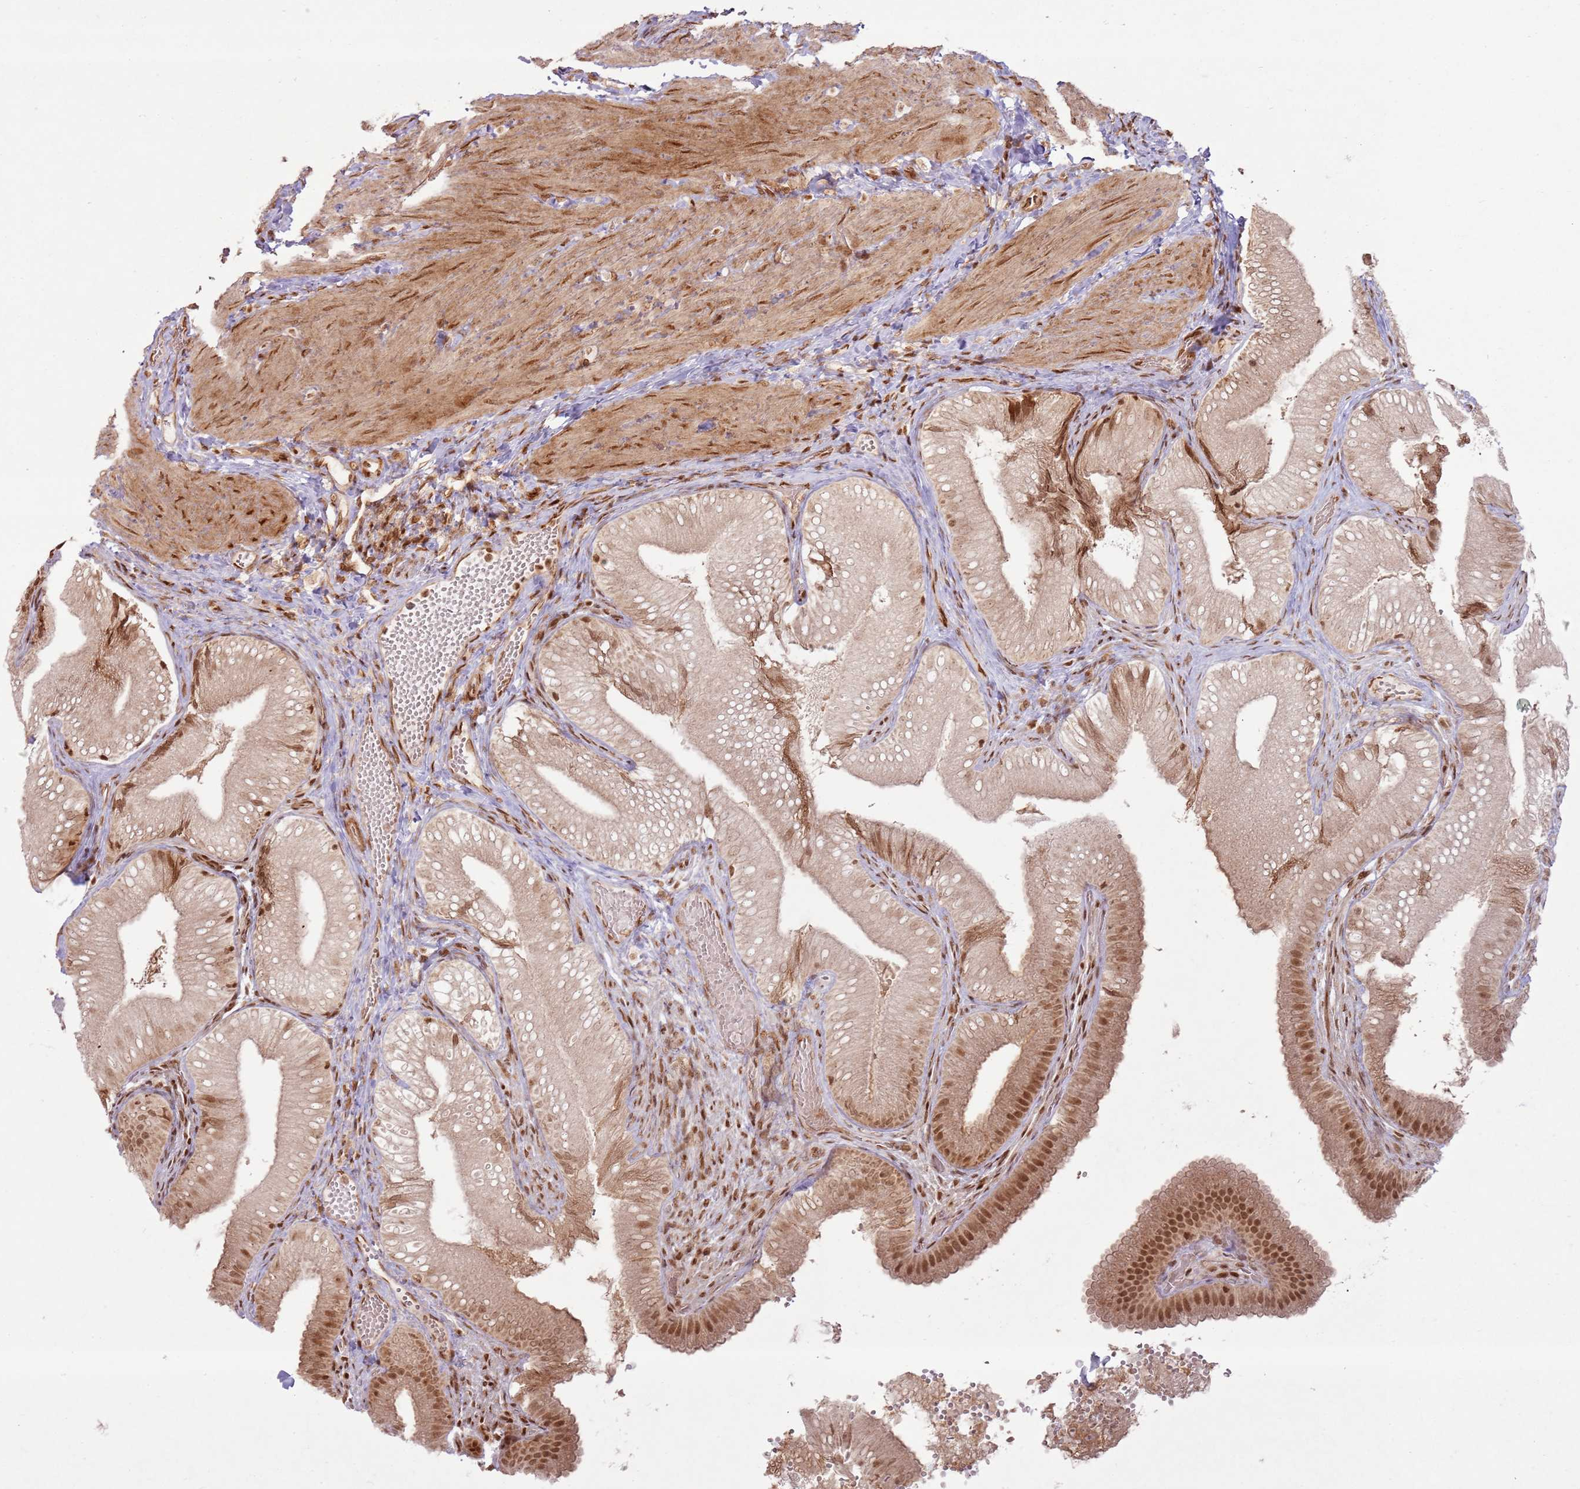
{"staining": {"intensity": "moderate", "quantity": "25%-75%", "location": "nuclear"}, "tissue": "gallbladder", "cell_type": "Glandular cells", "image_type": "normal", "snomed": [{"axis": "morphology", "description": "Normal tissue, NOS"}, {"axis": "topography", "description": "Gallbladder"}], "caption": "A medium amount of moderate nuclear positivity is present in about 25%-75% of glandular cells in unremarkable gallbladder.", "gene": "KLHL36", "patient": {"sex": "female", "age": 30}}